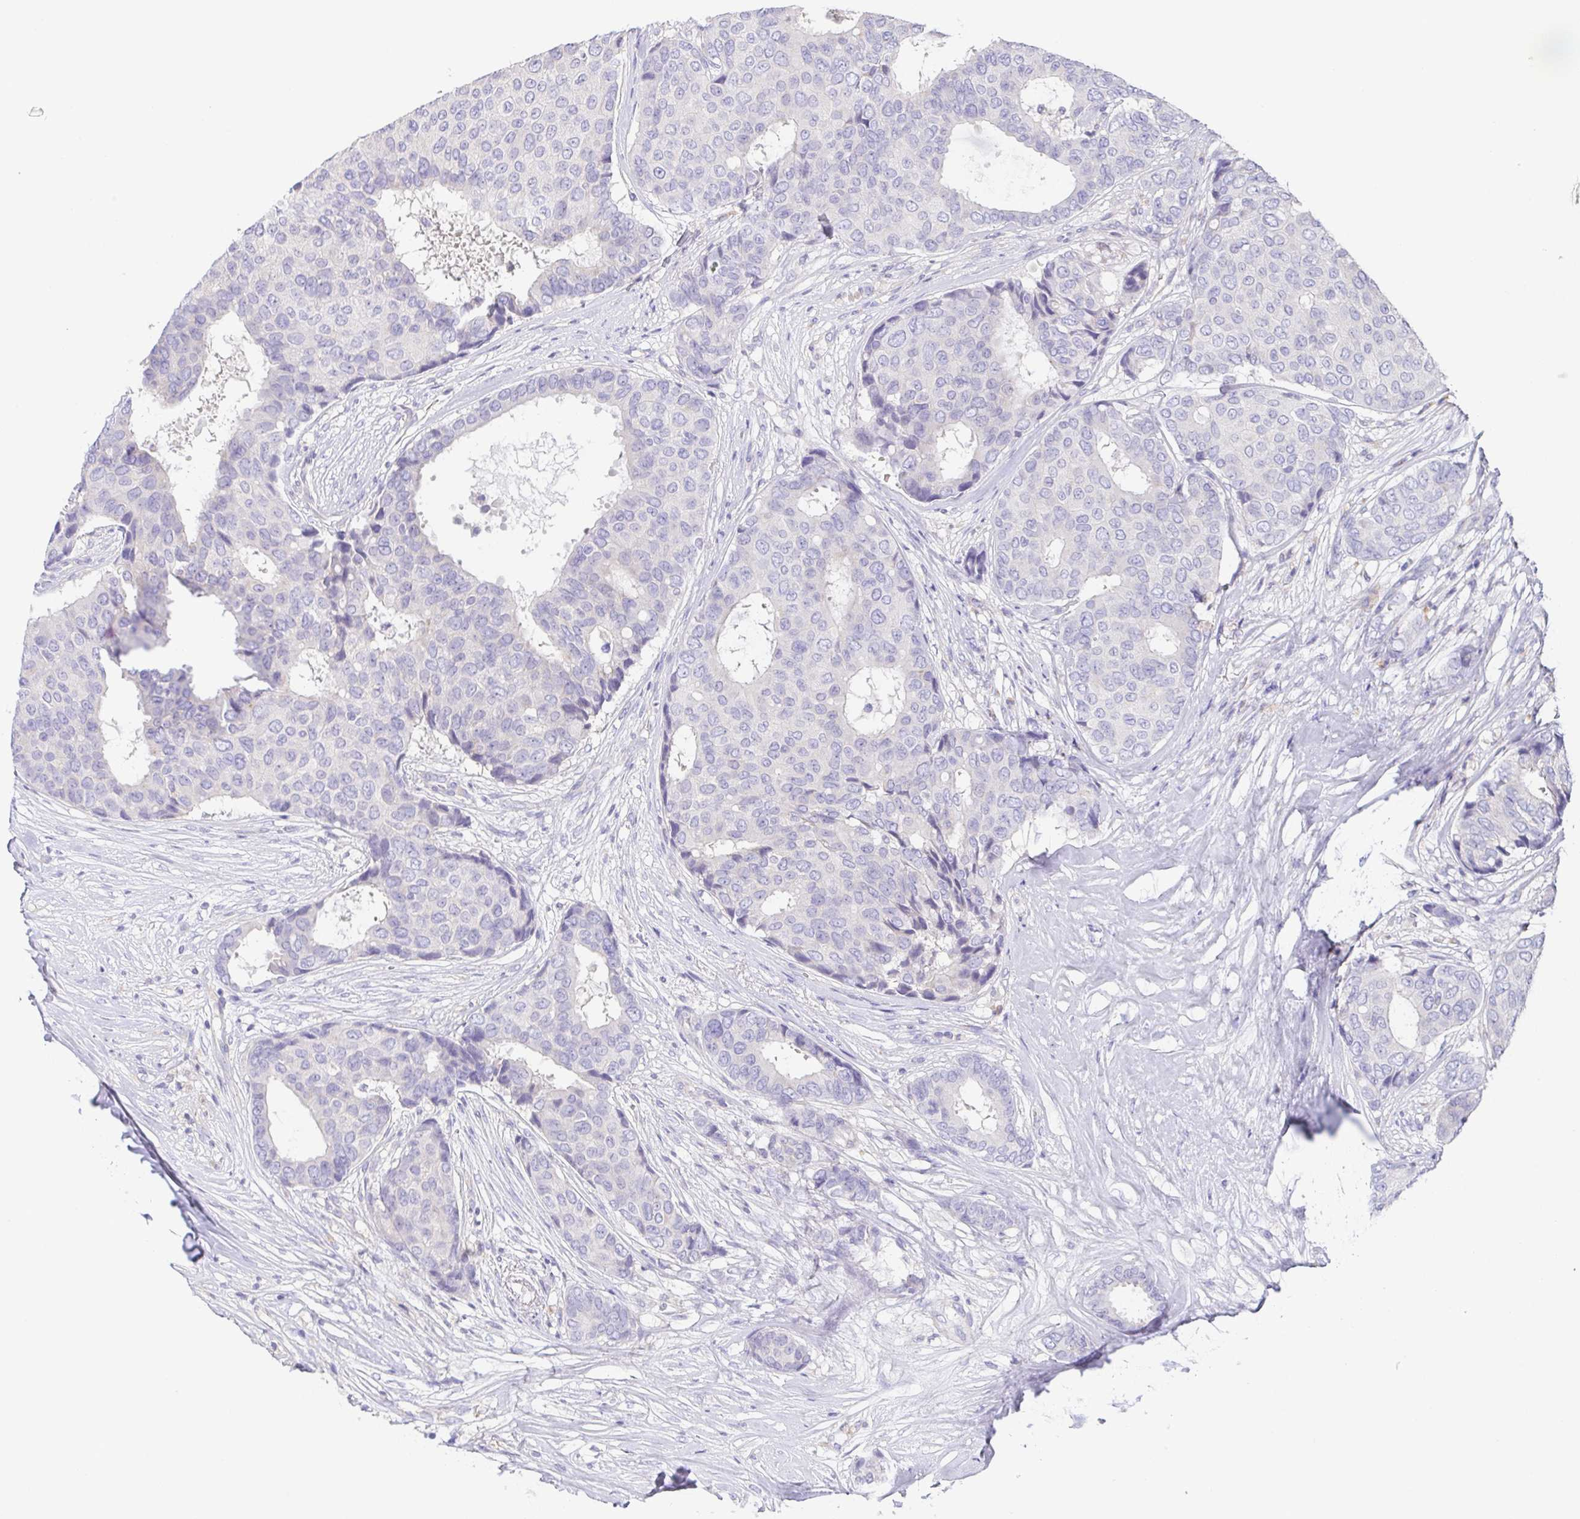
{"staining": {"intensity": "negative", "quantity": "none", "location": "none"}, "tissue": "breast cancer", "cell_type": "Tumor cells", "image_type": "cancer", "snomed": [{"axis": "morphology", "description": "Duct carcinoma"}, {"axis": "topography", "description": "Breast"}], "caption": "There is no significant staining in tumor cells of breast cancer (intraductal carcinoma).", "gene": "PKDREJ", "patient": {"sex": "female", "age": 75}}